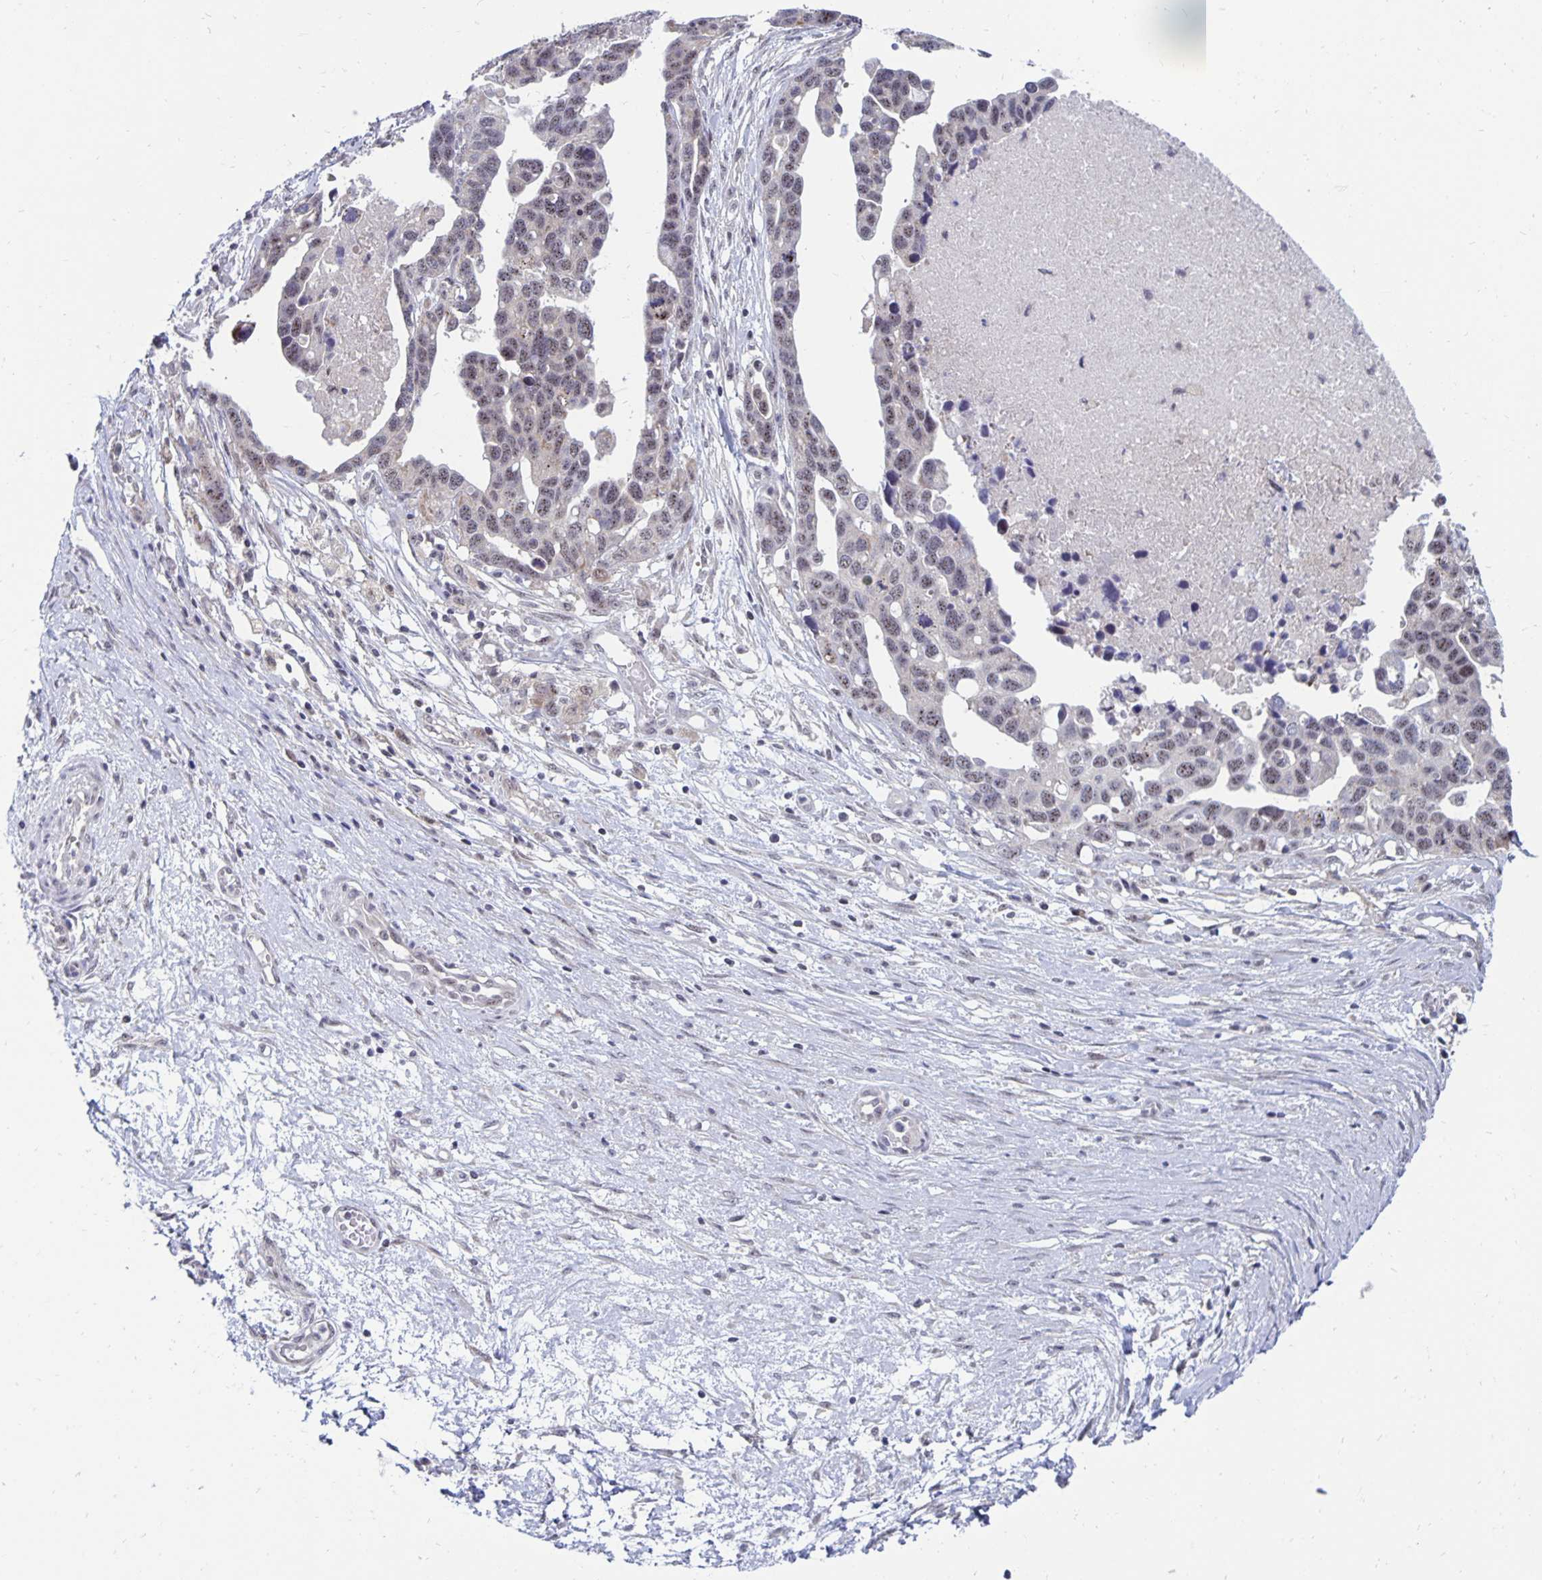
{"staining": {"intensity": "weak", "quantity": ">75%", "location": "nuclear"}, "tissue": "ovarian cancer", "cell_type": "Tumor cells", "image_type": "cancer", "snomed": [{"axis": "morphology", "description": "Cystadenocarcinoma, serous, NOS"}, {"axis": "topography", "description": "Ovary"}], "caption": "This is a photomicrograph of immunohistochemistry (IHC) staining of ovarian cancer, which shows weak positivity in the nuclear of tumor cells.", "gene": "EXOC6B", "patient": {"sex": "female", "age": 54}}